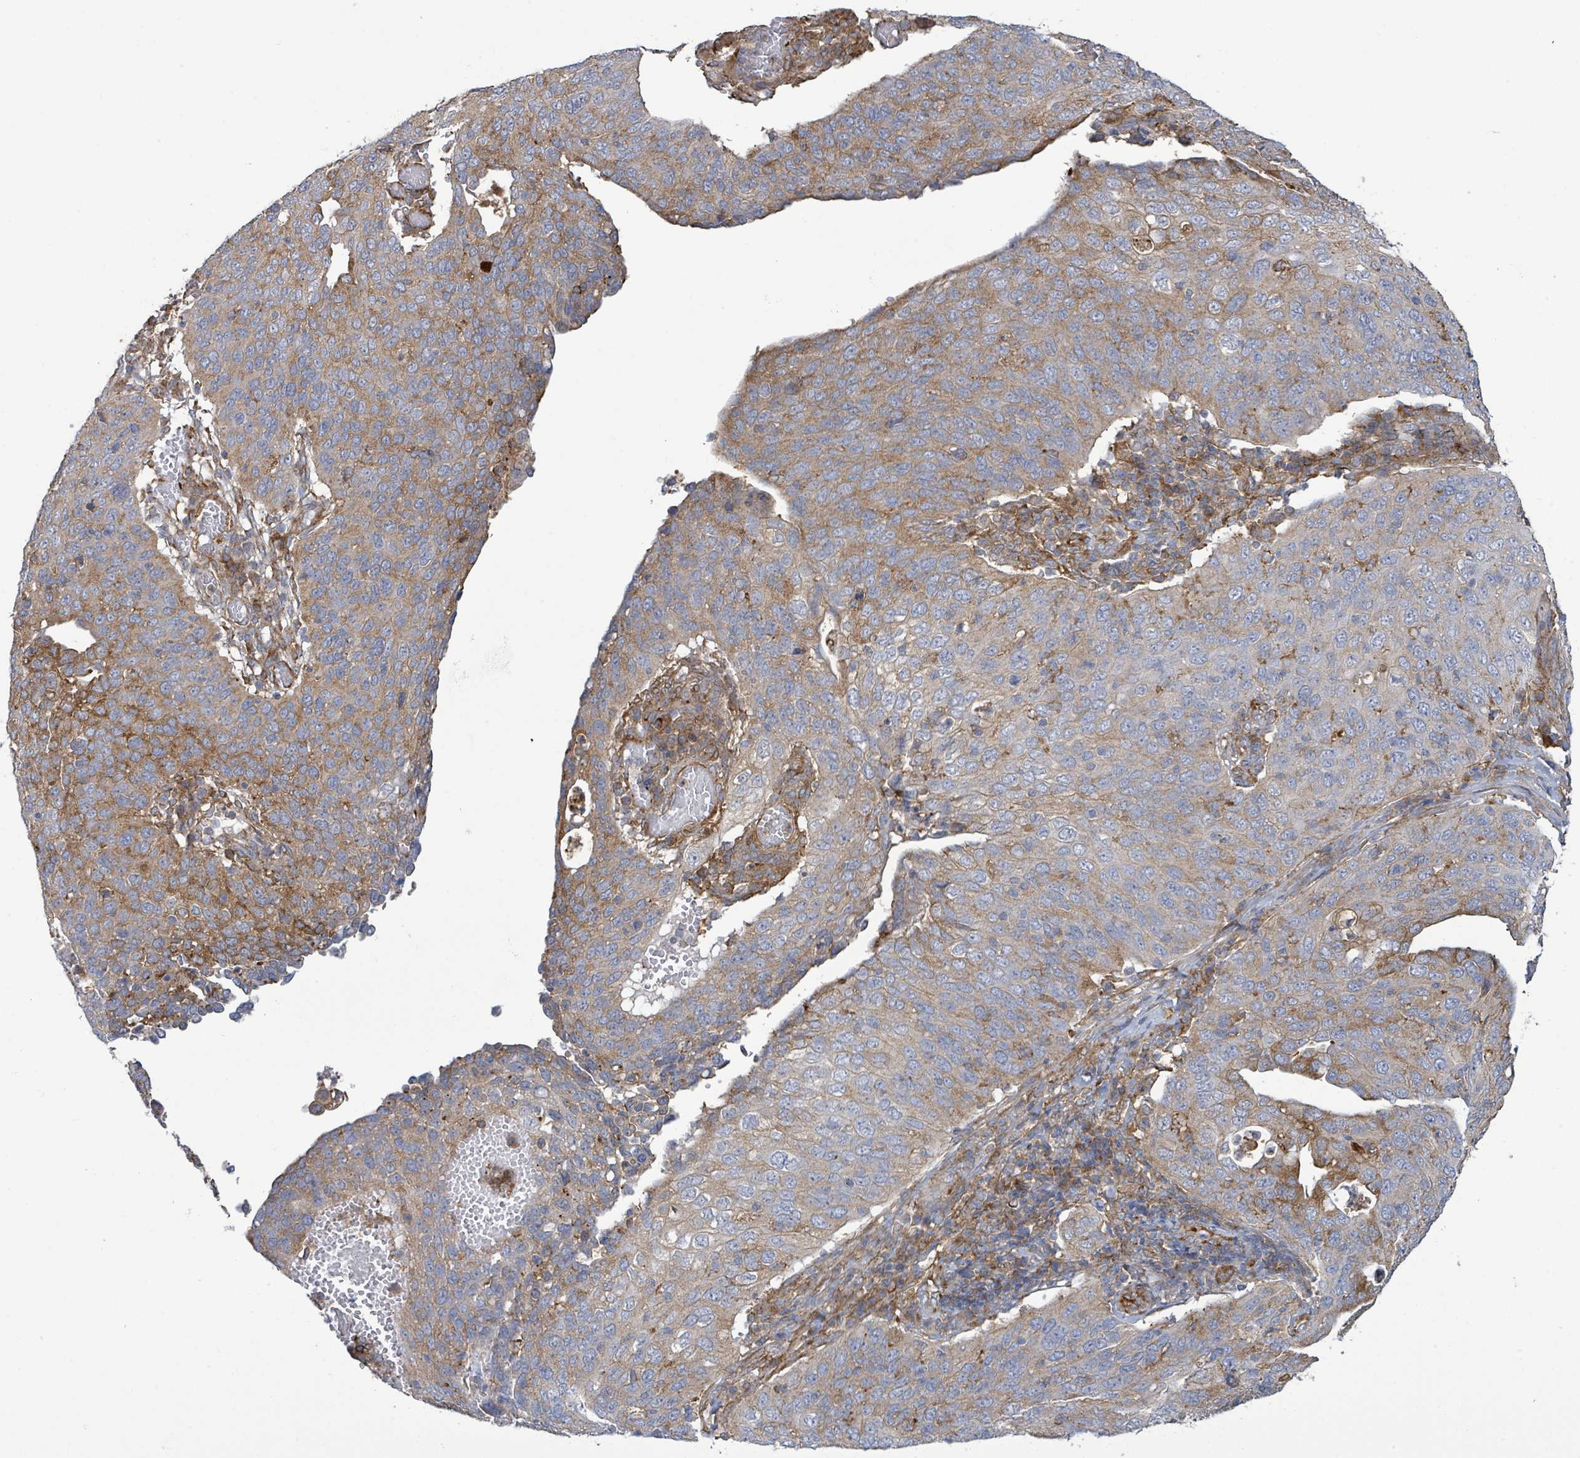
{"staining": {"intensity": "moderate", "quantity": ">75%", "location": "cytoplasmic/membranous"}, "tissue": "cervical cancer", "cell_type": "Tumor cells", "image_type": "cancer", "snomed": [{"axis": "morphology", "description": "Squamous cell carcinoma, NOS"}, {"axis": "topography", "description": "Cervix"}], "caption": "Tumor cells reveal medium levels of moderate cytoplasmic/membranous expression in approximately >75% of cells in human squamous cell carcinoma (cervical).", "gene": "EGFL7", "patient": {"sex": "female", "age": 36}}